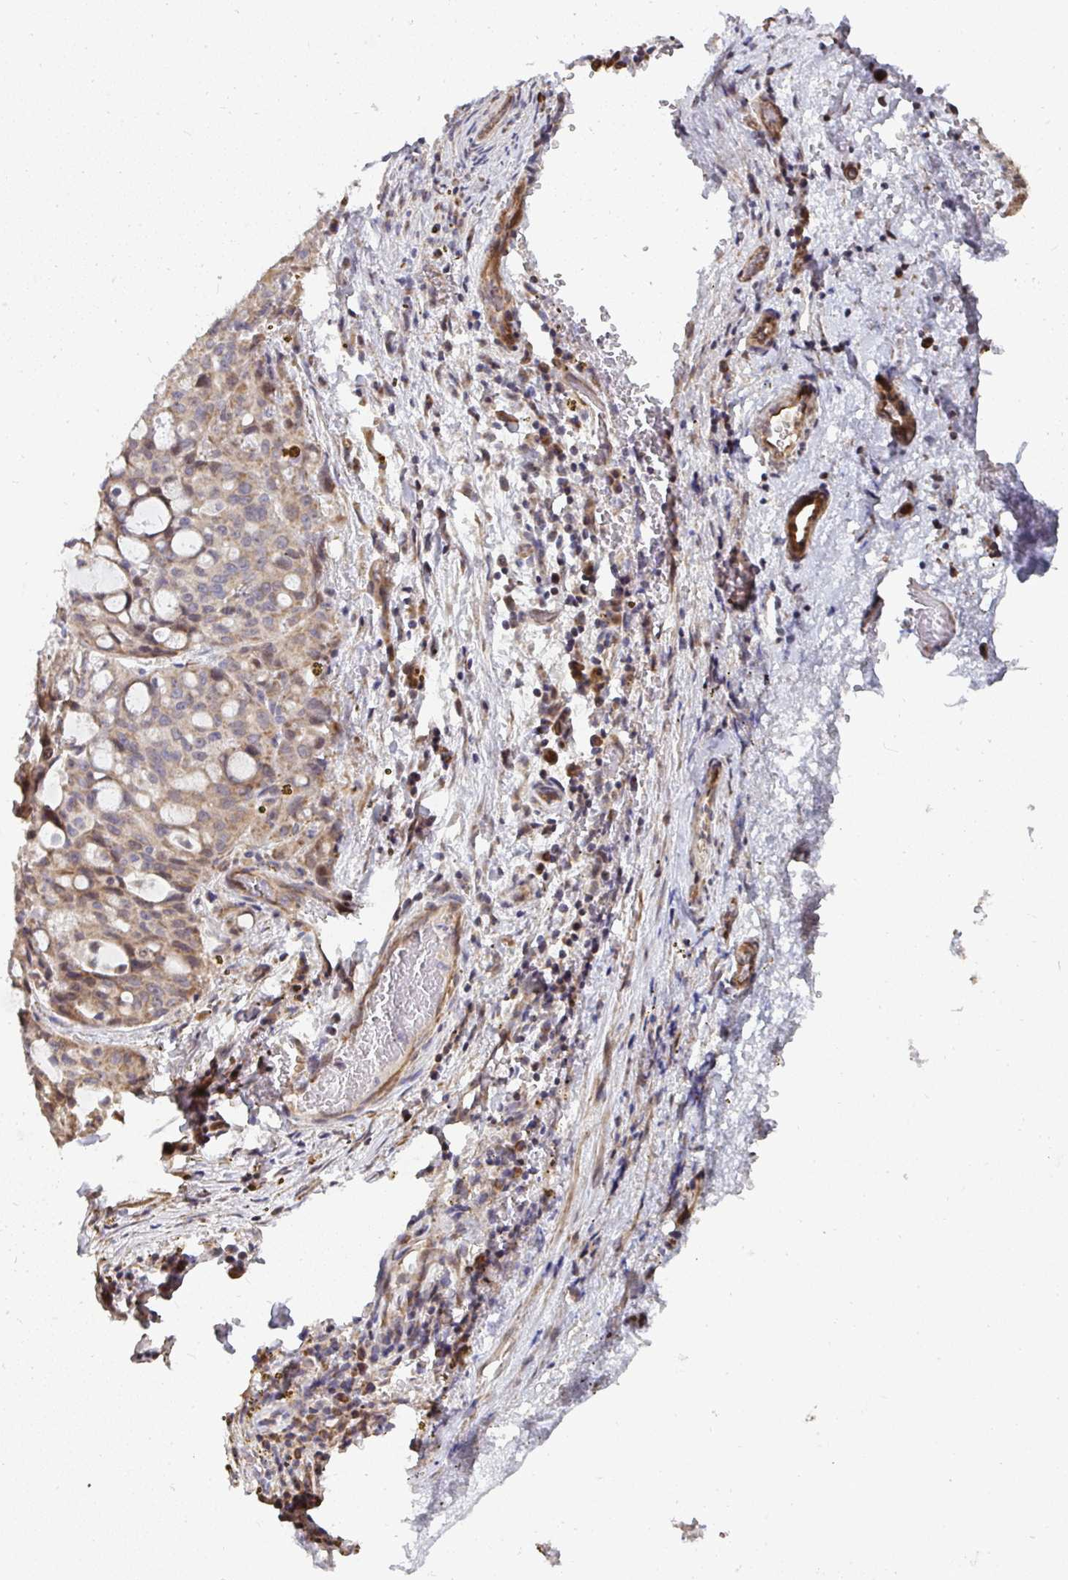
{"staining": {"intensity": "moderate", "quantity": "25%-75%", "location": "cytoplasmic/membranous"}, "tissue": "lung cancer", "cell_type": "Tumor cells", "image_type": "cancer", "snomed": [{"axis": "morphology", "description": "Adenocarcinoma, NOS"}, {"axis": "topography", "description": "Lung"}], "caption": "Protein expression analysis of human adenocarcinoma (lung) reveals moderate cytoplasmic/membranous staining in about 25%-75% of tumor cells.", "gene": "AGTPBP1", "patient": {"sex": "female", "age": 44}}